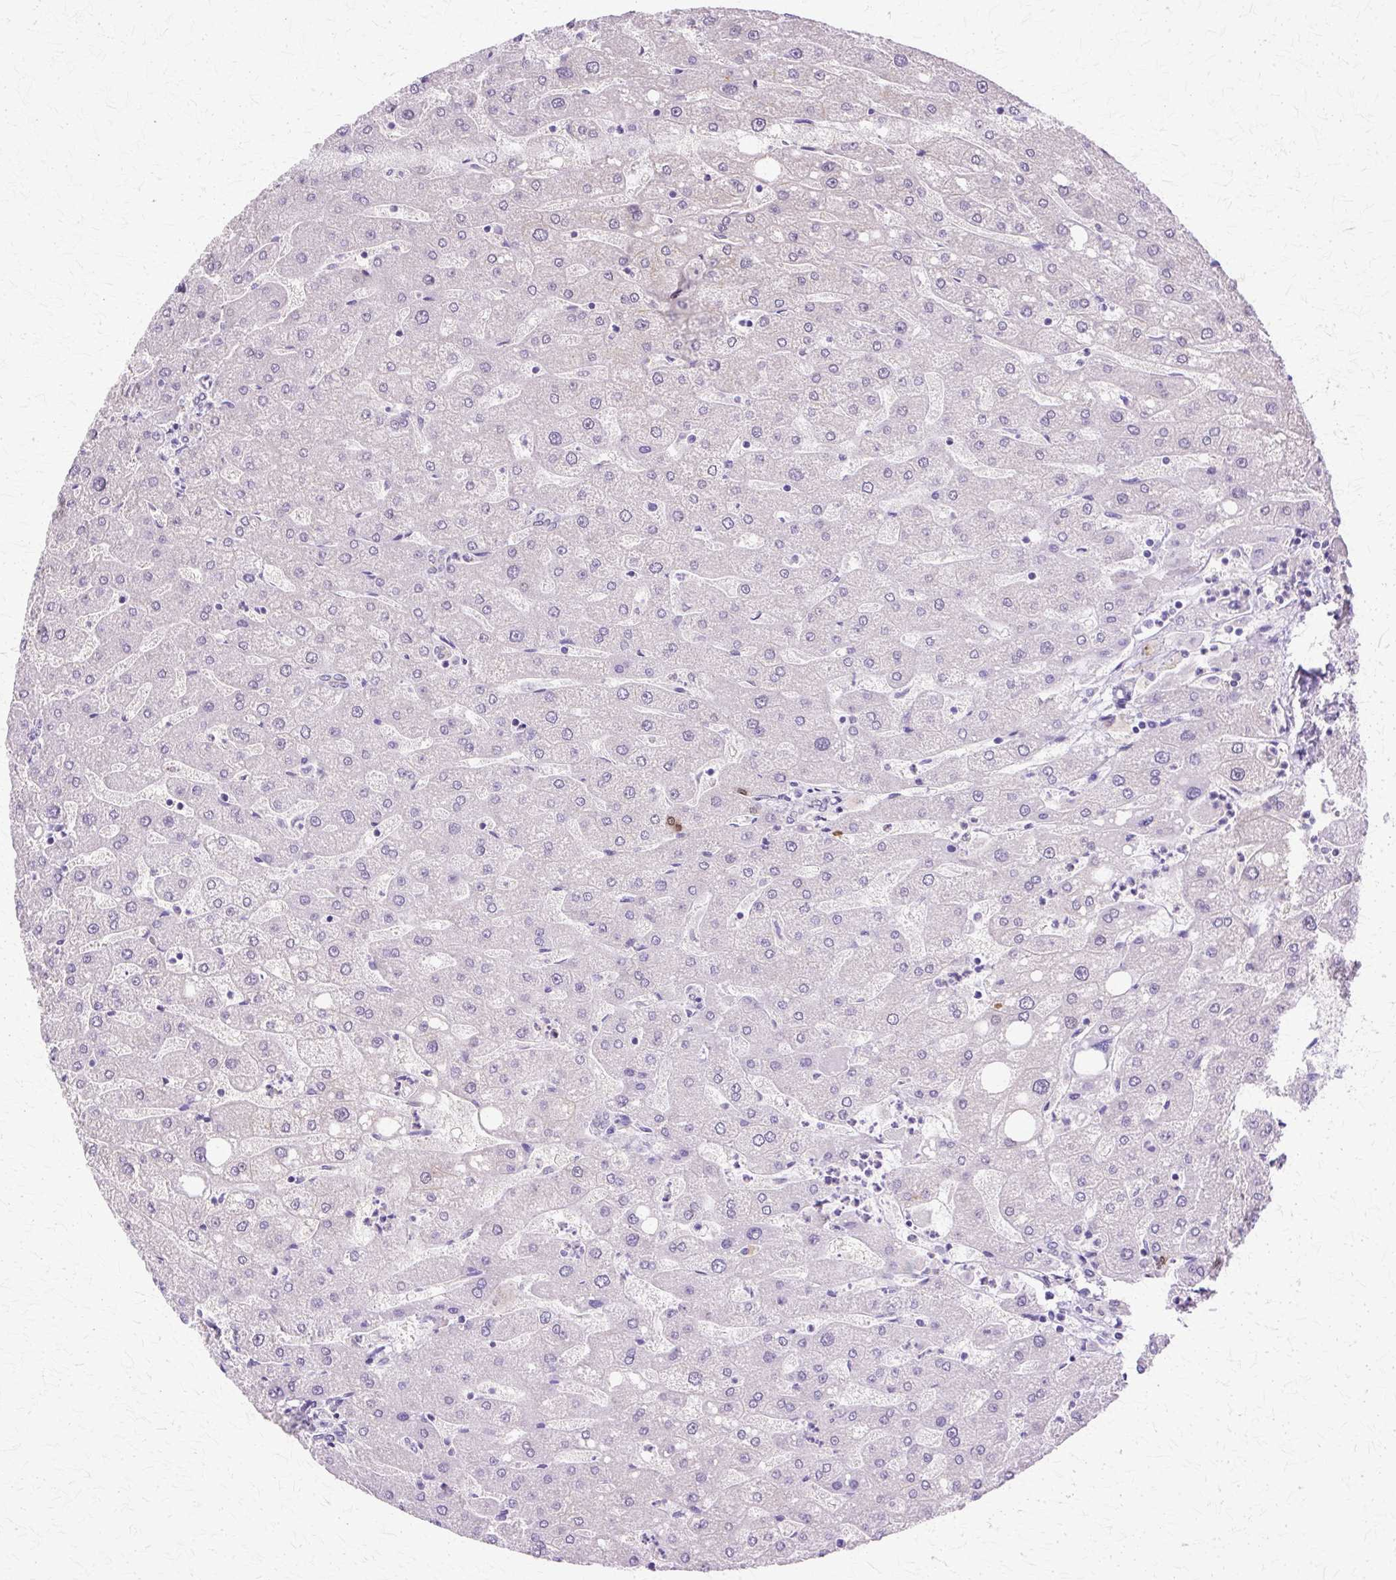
{"staining": {"intensity": "weak", "quantity": "<25%", "location": "nuclear"}, "tissue": "liver", "cell_type": "Cholangiocytes", "image_type": "normal", "snomed": [{"axis": "morphology", "description": "Normal tissue, NOS"}, {"axis": "topography", "description": "Liver"}], "caption": "An immunohistochemistry photomicrograph of normal liver is shown. There is no staining in cholangiocytes of liver. The staining is performed using DAB (3,3'-diaminobenzidine) brown chromogen with nuclei counter-stained in using hematoxylin.", "gene": "HSPA1A", "patient": {"sex": "male", "age": 67}}